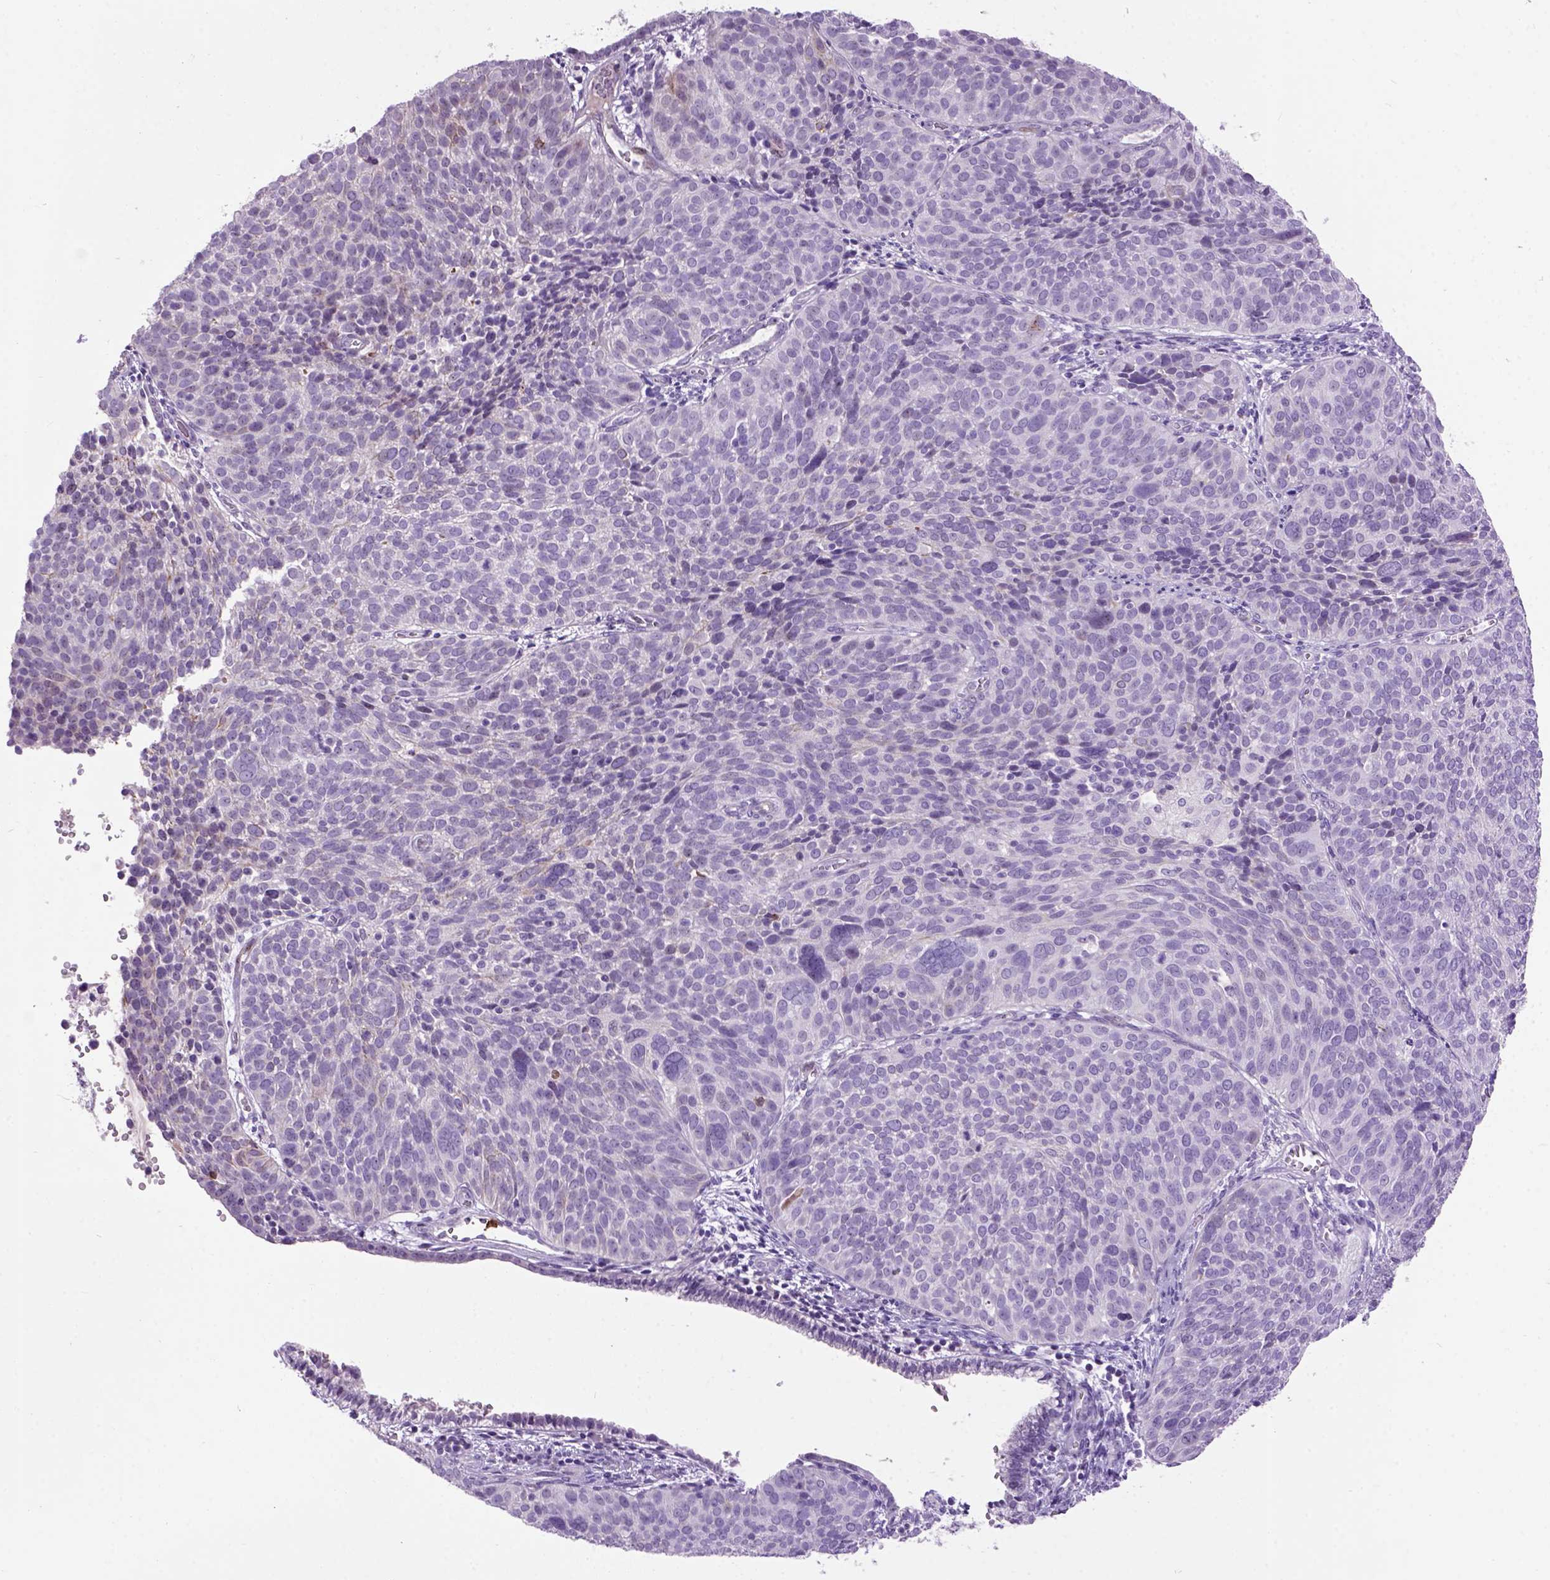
{"staining": {"intensity": "moderate", "quantity": "<25%", "location": "cytoplasmic/membranous"}, "tissue": "cervical cancer", "cell_type": "Tumor cells", "image_type": "cancer", "snomed": [{"axis": "morphology", "description": "Squamous cell carcinoma, NOS"}, {"axis": "topography", "description": "Cervix"}], "caption": "Tumor cells show moderate cytoplasmic/membranous expression in about <25% of cells in cervical squamous cell carcinoma.", "gene": "MAPT", "patient": {"sex": "female", "age": 39}}